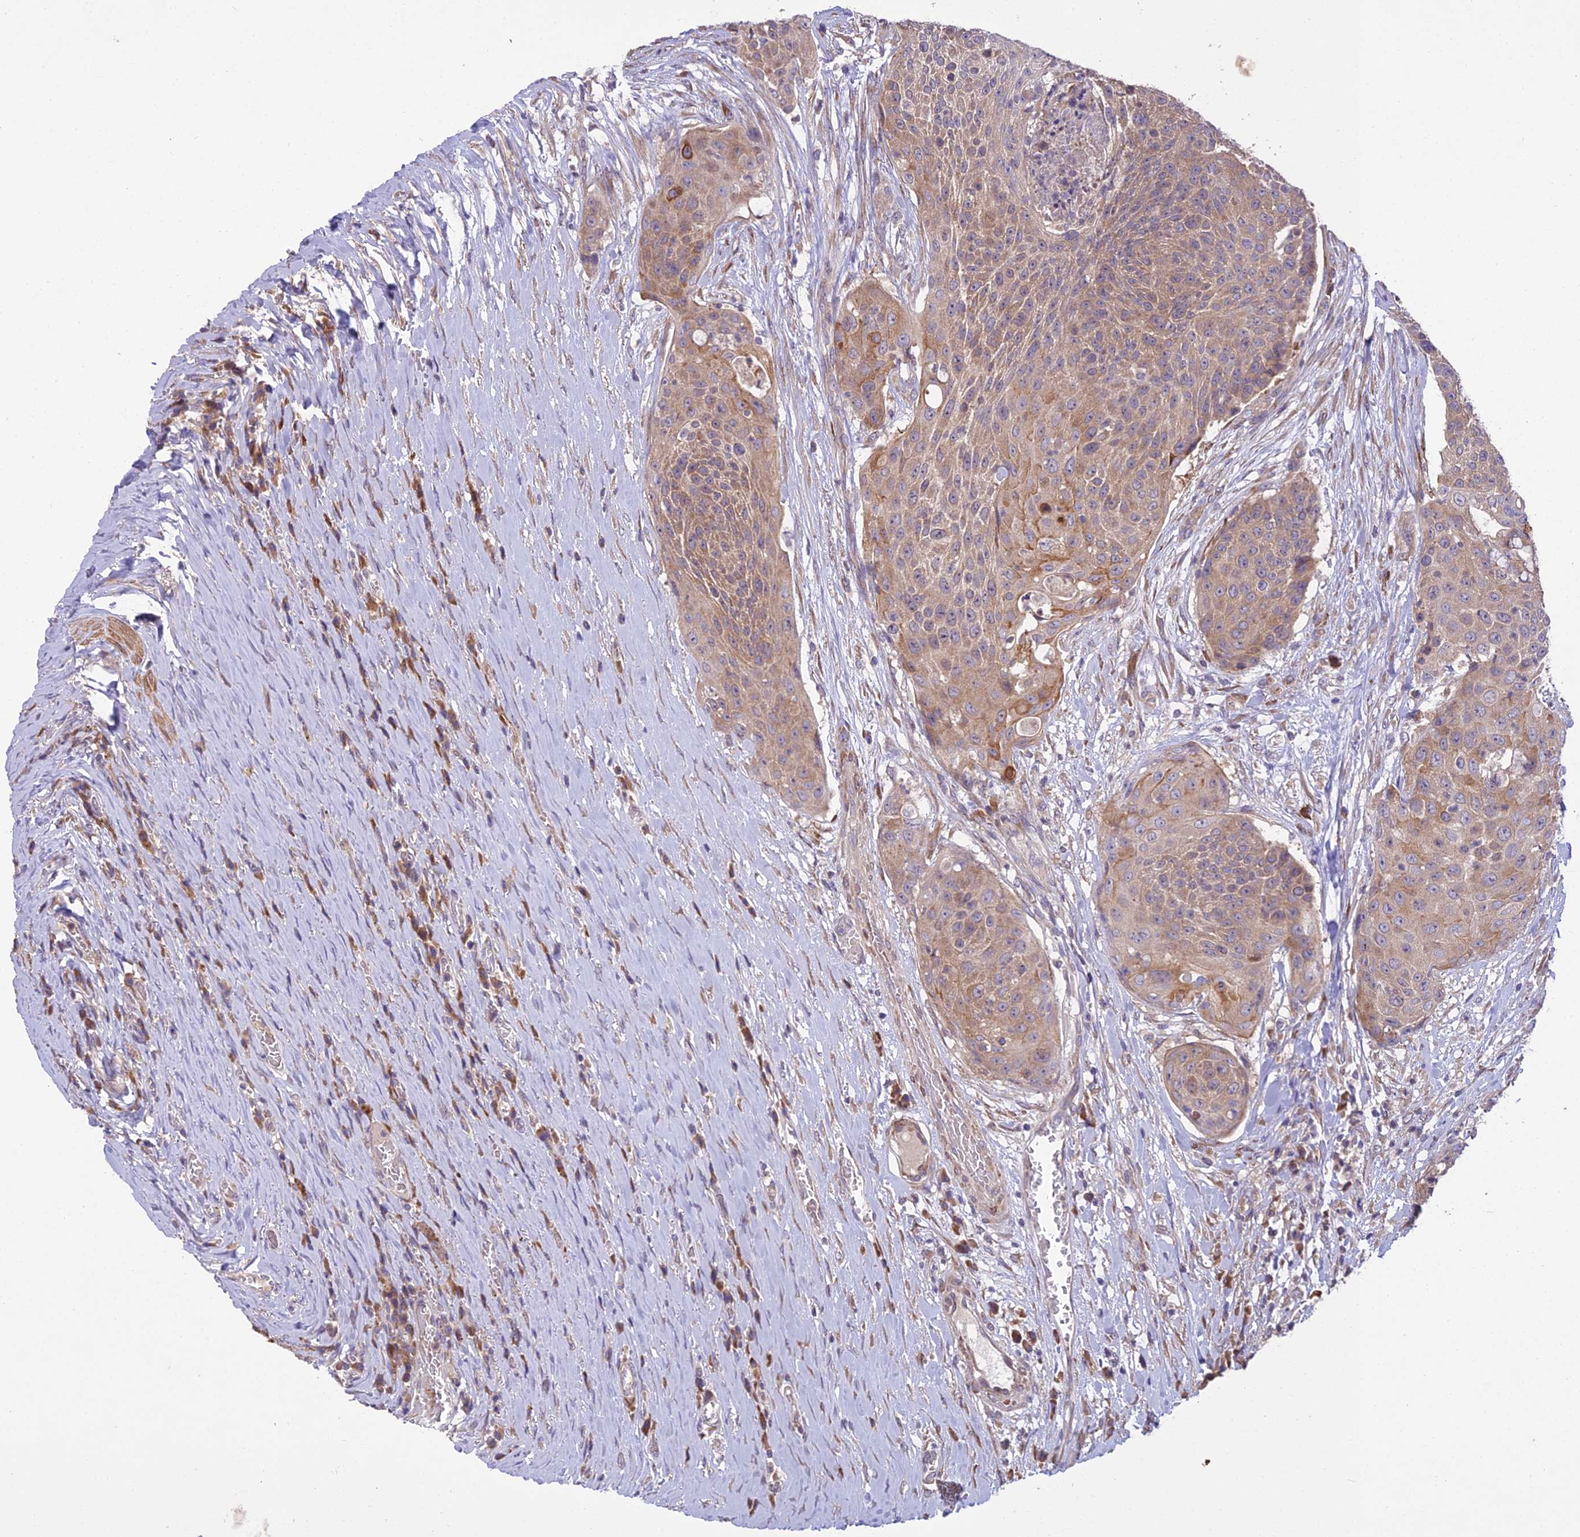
{"staining": {"intensity": "moderate", "quantity": "25%-75%", "location": "cytoplasmic/membranous"}, "tissue": "urothelial cancer", "cell_type": "Tumor cells", "image_type": "cancer", "snomed": [{"axis": "morphology", "description": "Urothelial carcinoma, High grade"}, {"axis": "topography", "description": "Urinary bladder"}], "caption": "Protein expression analysis of human urothelial carcinoma (high-grade) reveals moderate cytoplasmic/membranous expression in approximately 25%-75% of tumor cells.", "gene": "CENPL", "patient": {"sex": "female", "age": 63}}